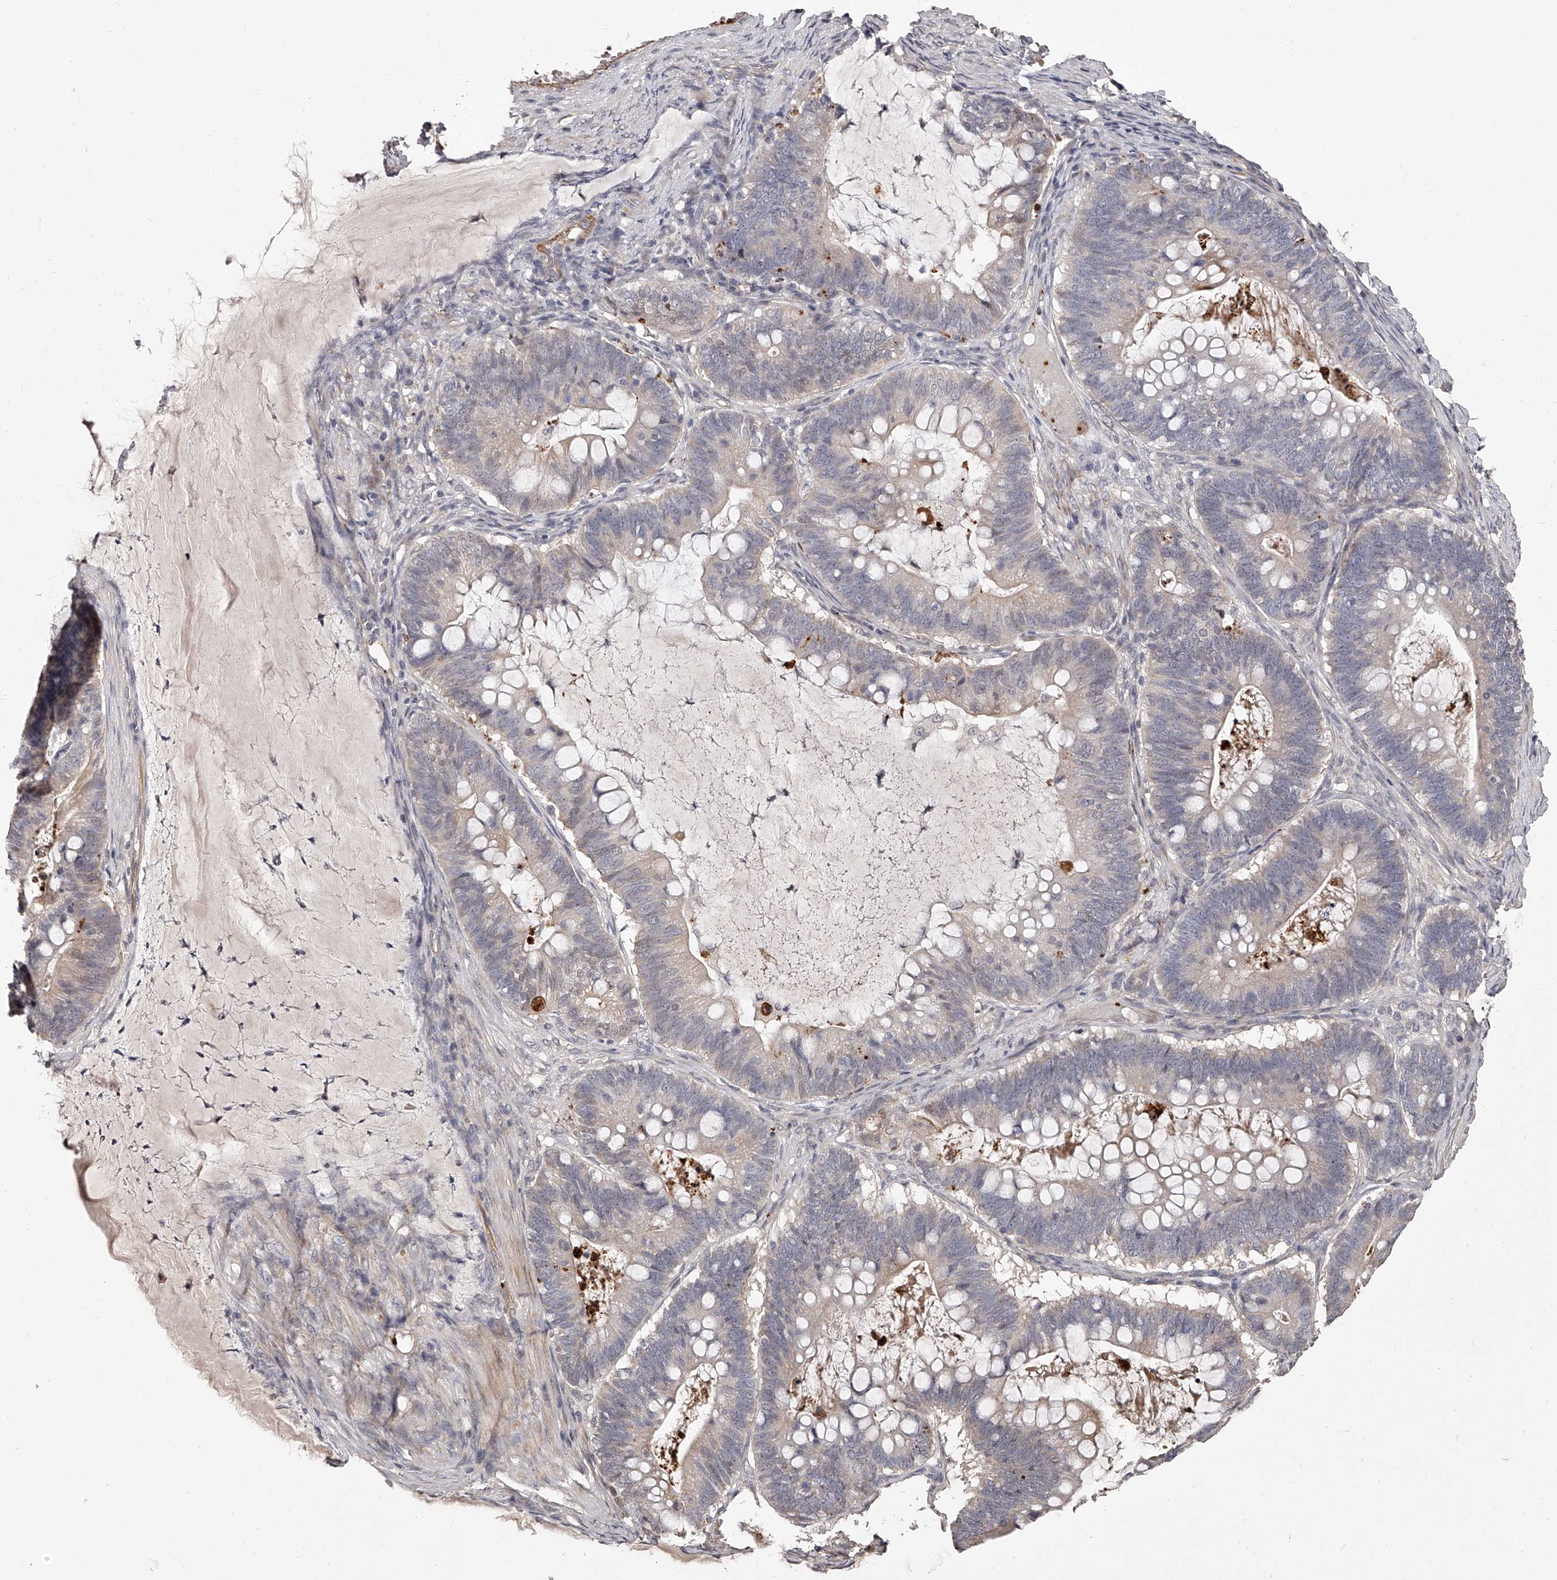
{"staining": {"intensity": "weak", "quantity": "<25%", "location": "cytoplasmic/membranous"}, "tissue": "ovarian cancer", "cell_type": "Tumor cells", "image_type": "cancer", "snomed": [{"axis": "morphology", "description": "Cystadenocarcinoma, mucinous, NOS"}, {"axis": "topography", "description": "Ovary"}], "caption": "Tumor cells are negative for brown protein staining in mucinous cystadenocarcinoma (ovarian). (Brightfield microscopy of DAB immunohistochemistry (IHC) at high magnification).", "gene": "URGCP", "patient": {"sex": "female", "age": 61}}